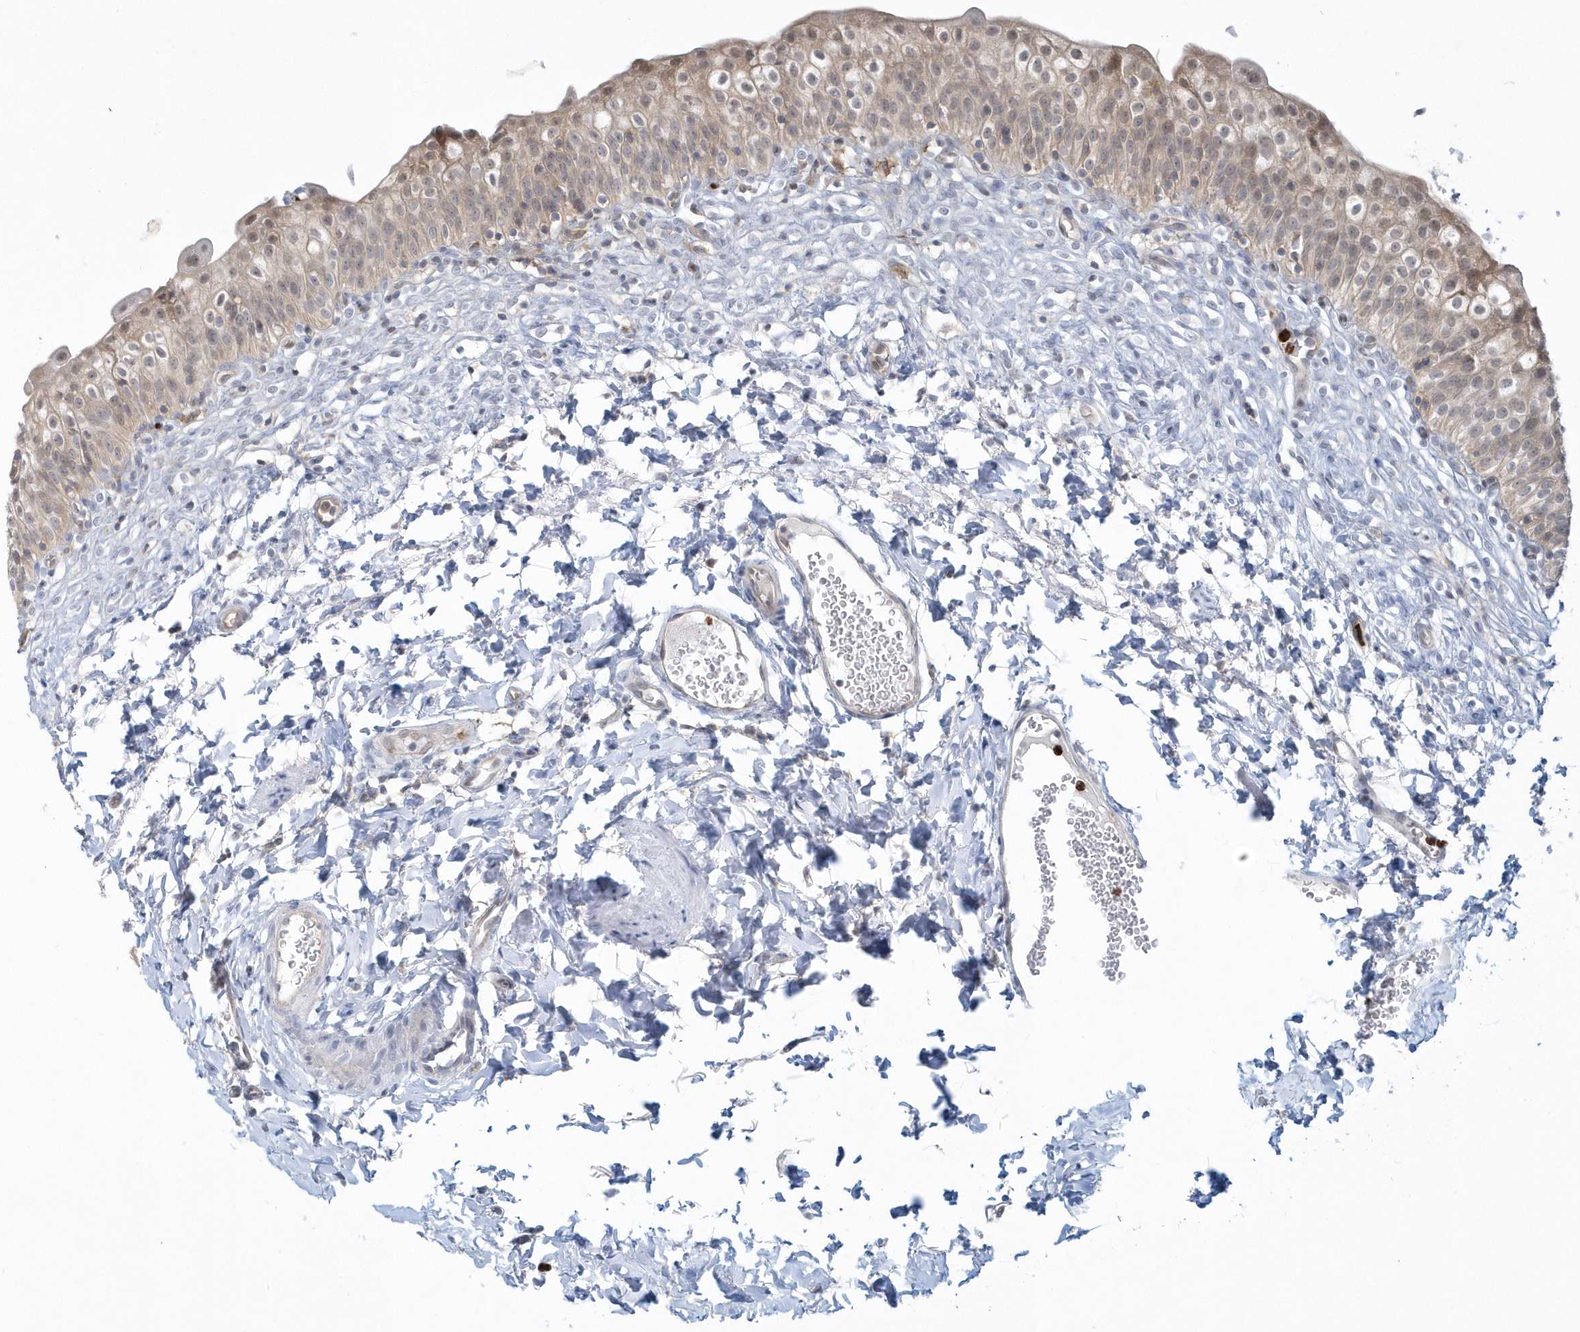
{"staining": {"intensity": "weak", "quantity": "25%-75%", "location": "cytoplasmic/membranous"}, "tissue": "urinary bladder", "cell_type": "Urothelial cells", "image_type": "normal", "snomed": [{"axis": "morphology", "description": "Normal tissue, NOS"}, {"axis": "topography", "description": "Urinary bladder"}], "caption": "A photomicrograph of human urinary bladder stained for a protein demonstrates weak cytoplasmic/membranous brown staining in urothelial cells. Nuclei are stained in blue.", "gene": "RNF7", "patient": {"sex": "male", "age": 55}}